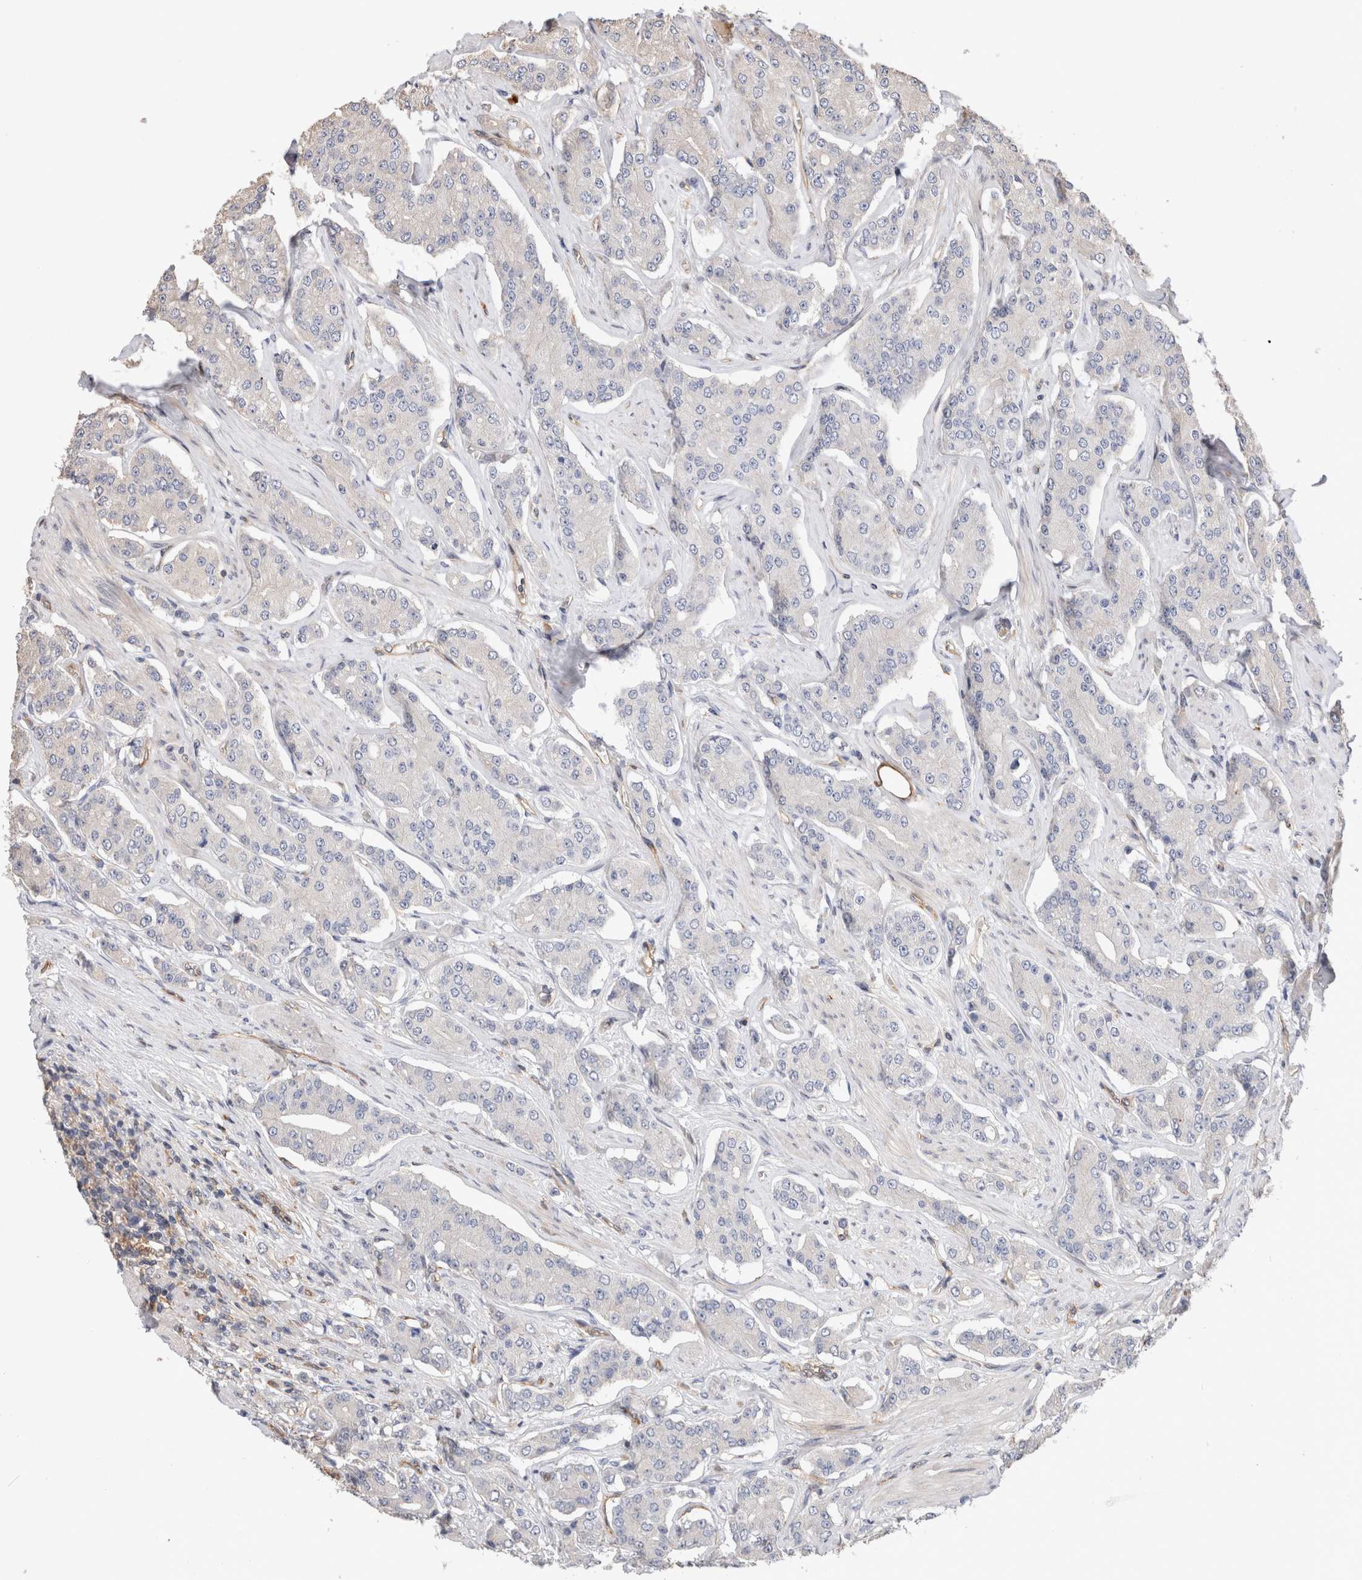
{"staining": {"intensity": "negative", "quantity": "none", "location": "none"}, "tissue": "prostate cancer", "cell_type": "Tumor cells", "image_type": "cancer", "snomed": [{"axis": "morphology", "description": "Adenocarcinoma, High grade"}, {"axis": "topography", "description": "Prostate"}], "caption": "Immunohistochemistry of prostate cancer (adenocarcinoma (high-grade)) demonstrates no staining in tumor cells.", "gene": "BNIP2", "patient": {"sex": "male", "age": 71}}